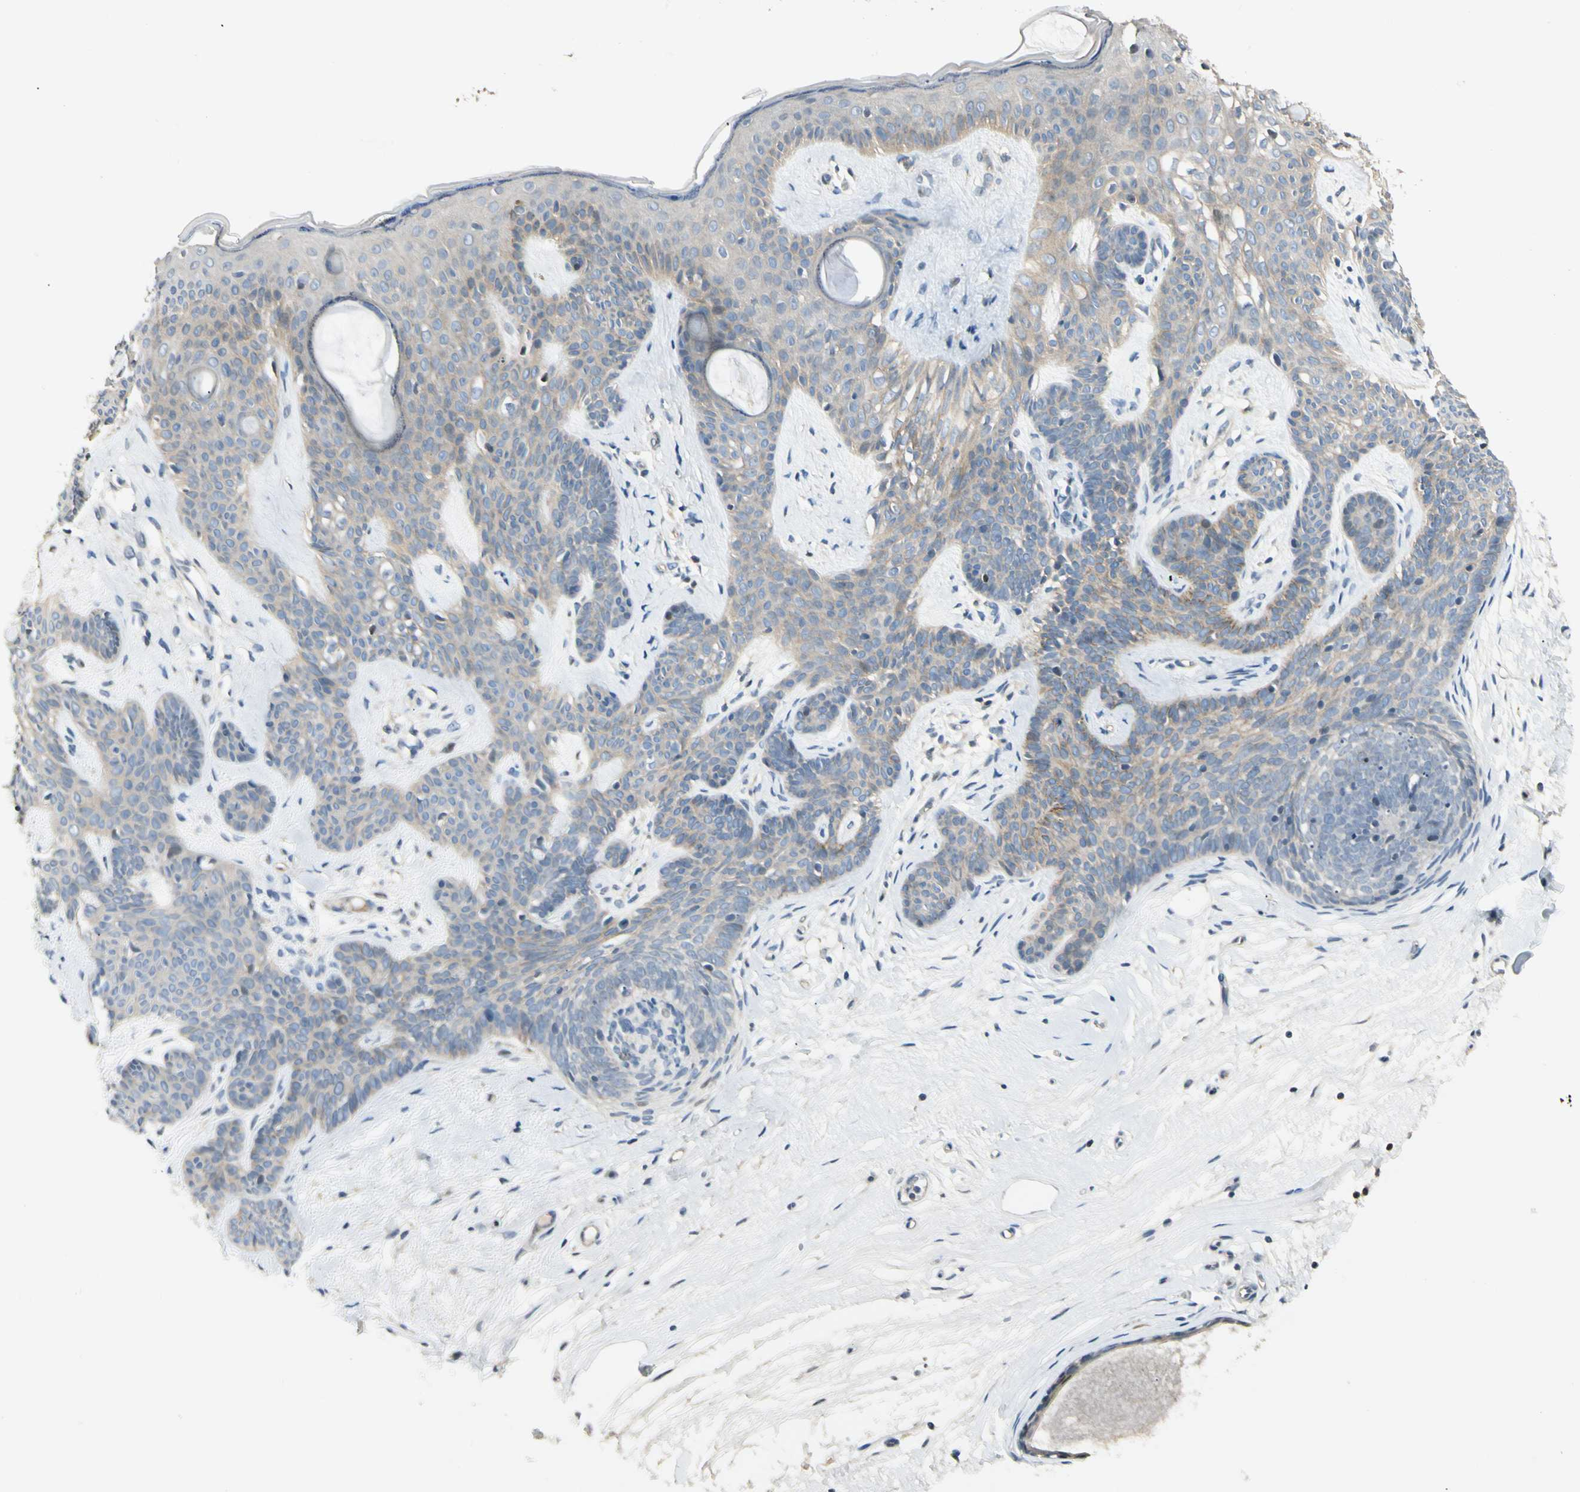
{"staining": {"intensity": "weak", "quantity": ">75%", "location": "cytoplasmic/membranous"}, "tissue": "skin cancer", "cell_type": "Tumor cells", "image_type": "cancer", "snomed": [{"axis": "morphology", "description": "Developmental malformation"}, {"axis": "morphology", "description": "Basal cell carcinoma"}, {"axis": "topography", "description": "Skin"}], "caption": "This micrograph shows skin basal cell carcinoma stained with immunohistochemistry to label a protein in brown. The cytoplasmic/membranous of tumor cells show weak positivity for the protein. Nuclei are counter-stained blue.", "gene": "P3H2", "patient": {"sex": "female", "age": 62}}